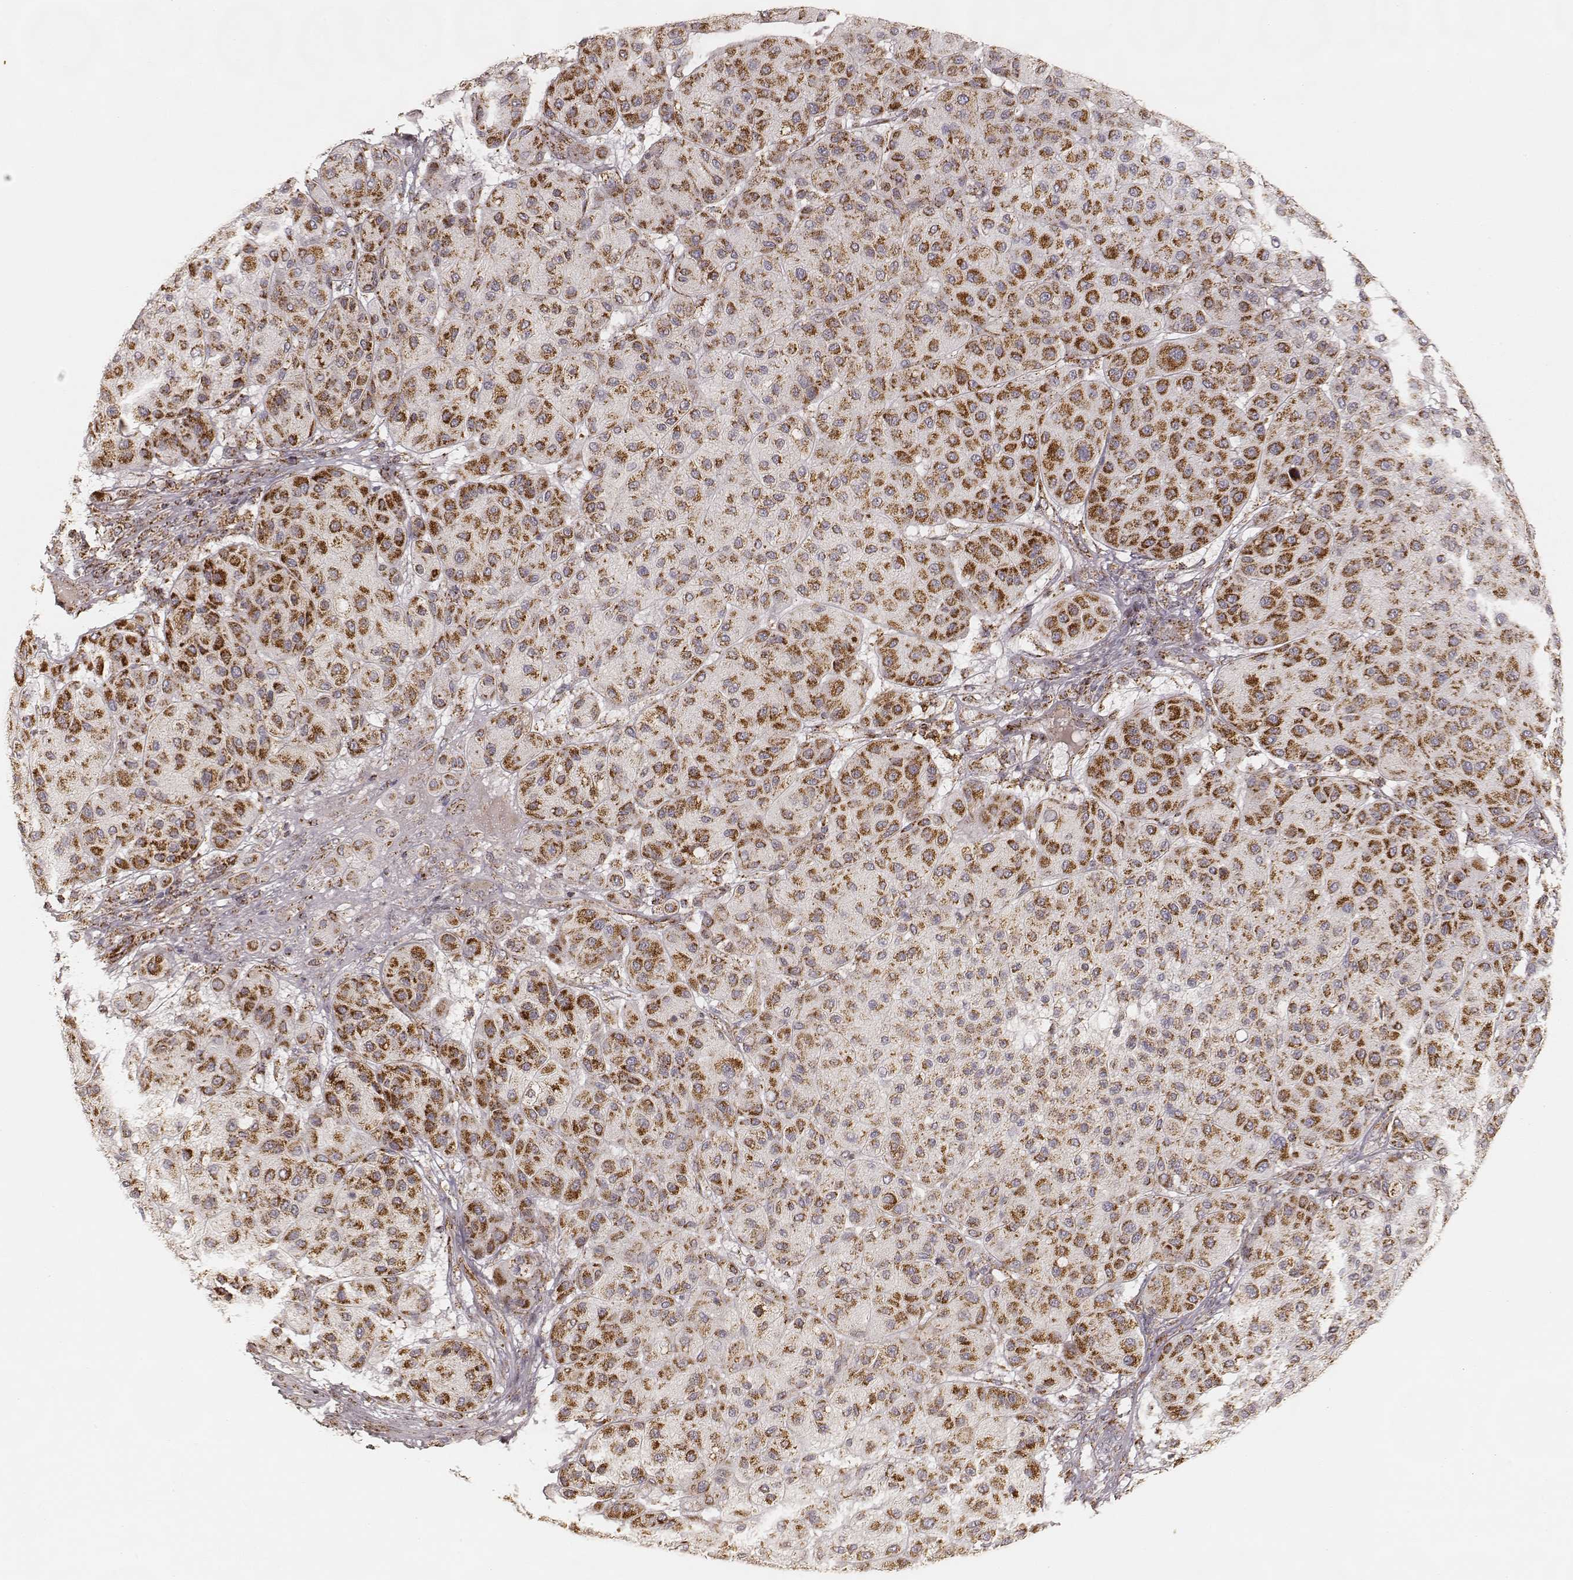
{"staining": {"intensity": "strong", "quantity": ">75%", "location": "cytoplasmic/membranous"}, "tissue": "melanoma", "cell_type": "Tumor cells", "image_type": "cancer", "snomed": [{"axis": "morphology", "description": "Malignant melanoma, Metastatic site"}, {"axis": "topography", "description": "Smooth muscle"}], "caption": "The histopathology image shows immunohistochemical staining of melanoma. There is strong cytoplasmic/membranous positivity is present in about >75% of tumor cells.", "gene": "CS", "patient": {"sex": "male", "age": 41}}